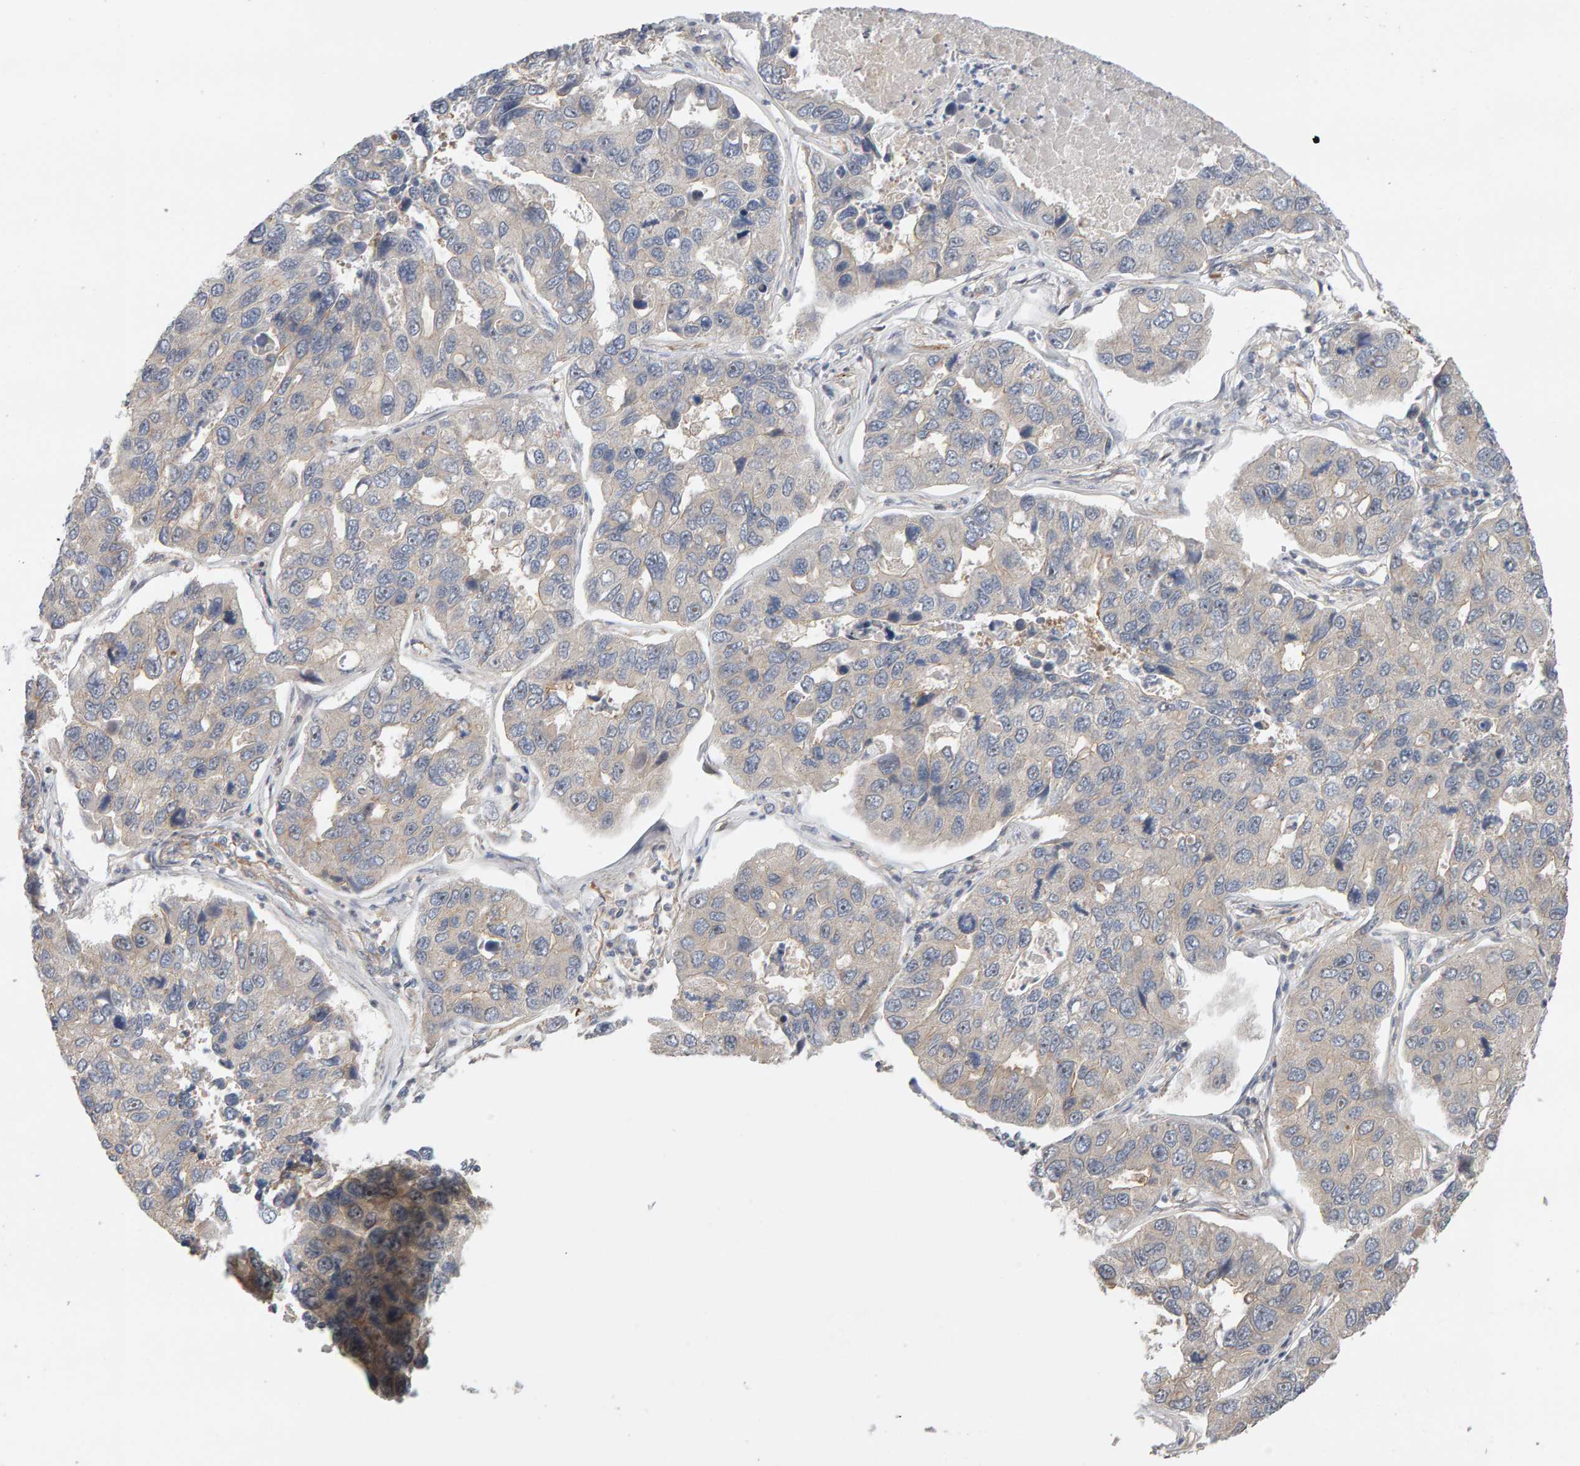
{"staining": {"intensity": "weak", "quantity": "<25%", "location": "cytoplasmic/membranous"}, "tissue": "lung cancer", "cell_type": "Tumor cells", "image_type": "cancer", "snomed": [{"axis": "morphology", "description": "Adenocarcinoma, NOS"}, {"axis": "topography", "description": "Lung"}], "caption": "Lung cancer (adenocarcinoma) was stained to show a protein in brown. There is no significant staining in tumor cells. (Immunohistochemistry, brightfield microscopy, high magnification).", "gene": "PPP1R16A", "patient": {"sex": "male", "age": 64}}